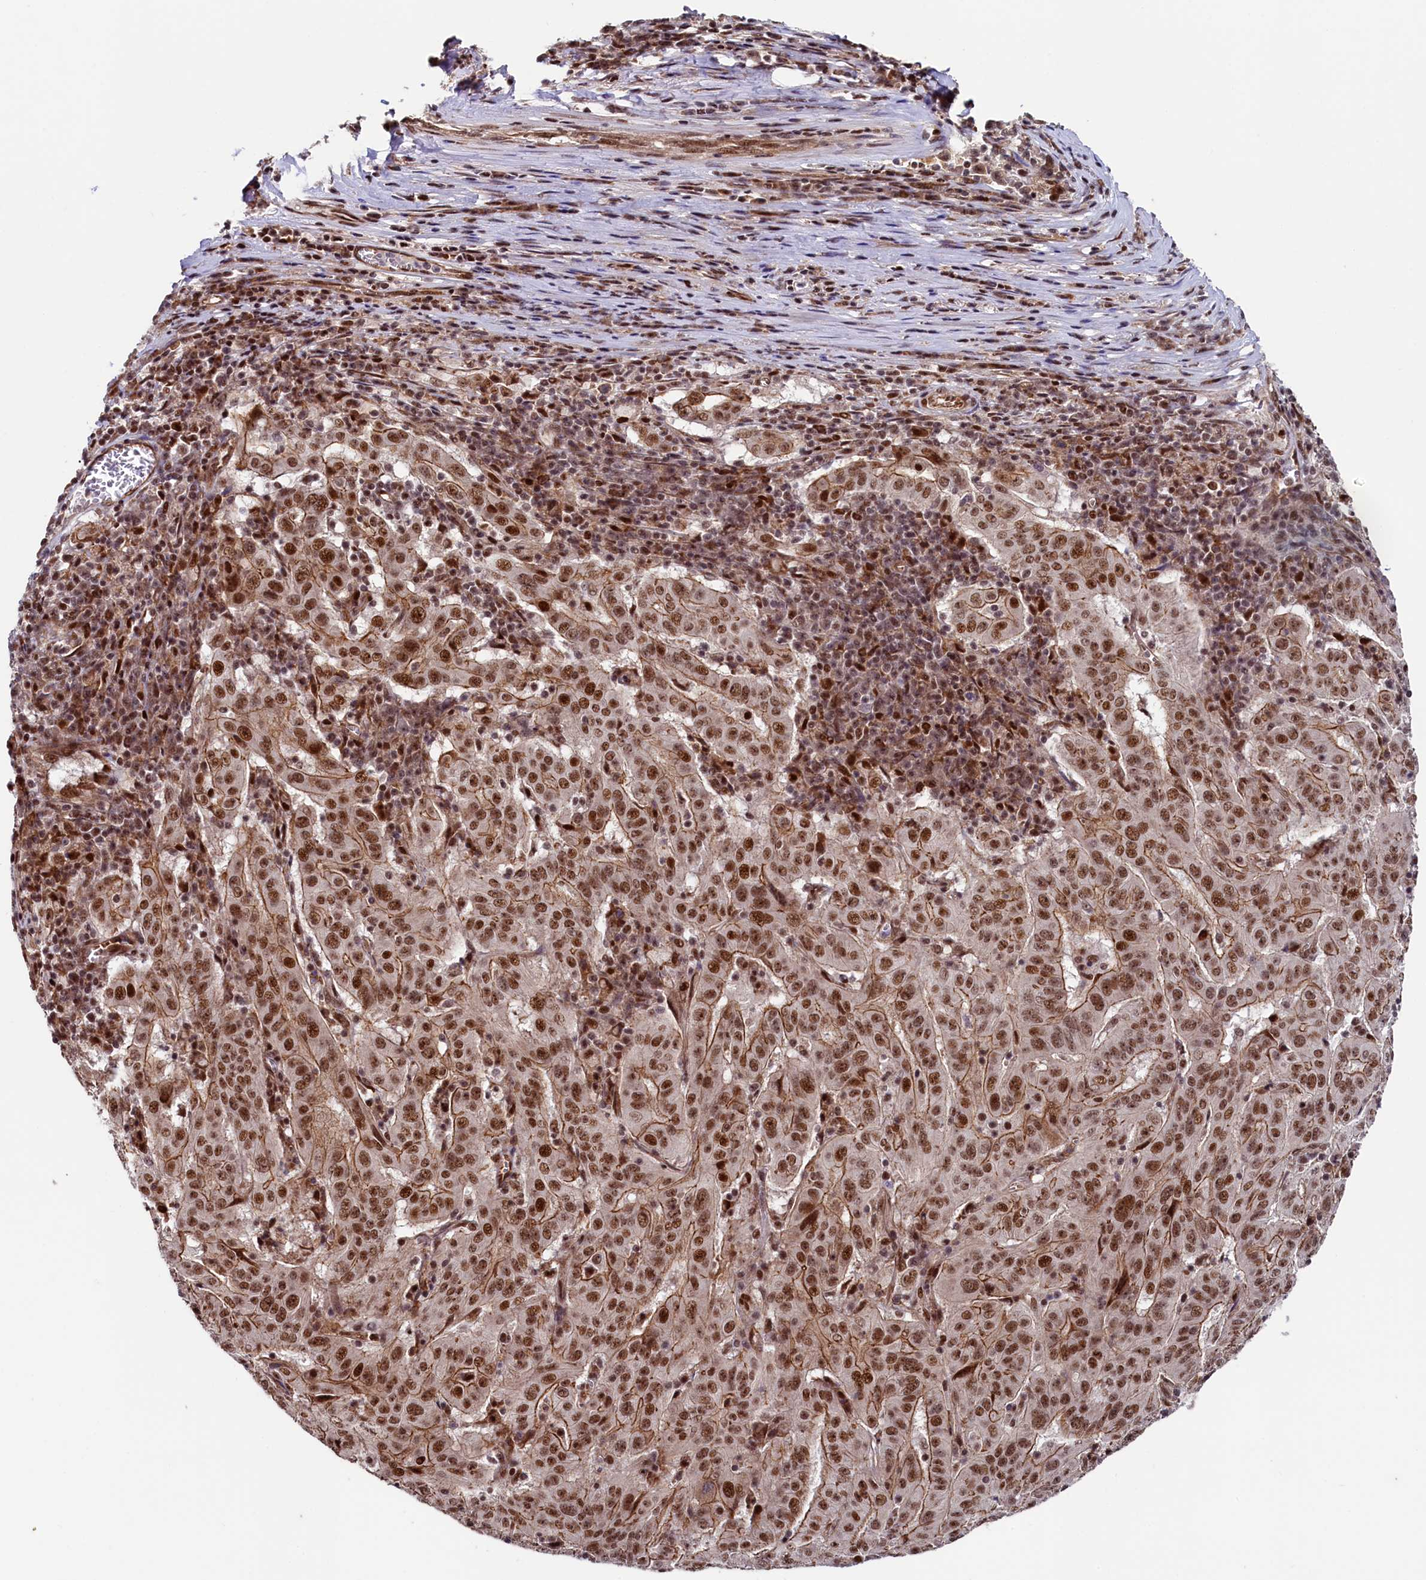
{"staining": {"intensity": "moderate", "quantity": ">75%", "location": "cytoplasmic/membranous,nuclear"}, "tissue": "pancreatic cancer", "cell_type": "Tumor cells", "image_type": "cancer", "snomed": [{"axis": "morphology", "description": "Adenocarcinoma, NOS"}, {"axis": "topography", "description": "Pancreas"}], "caption": "The micrograph displays immunohistochemical staining of pancreatic cancer. There is moderate cytoplasmic/membranous and nuclear staining is identified in approximately >75% of tumor cells.", "gene": "LEO1", "patient": {"sex": "male", "age": 63}}